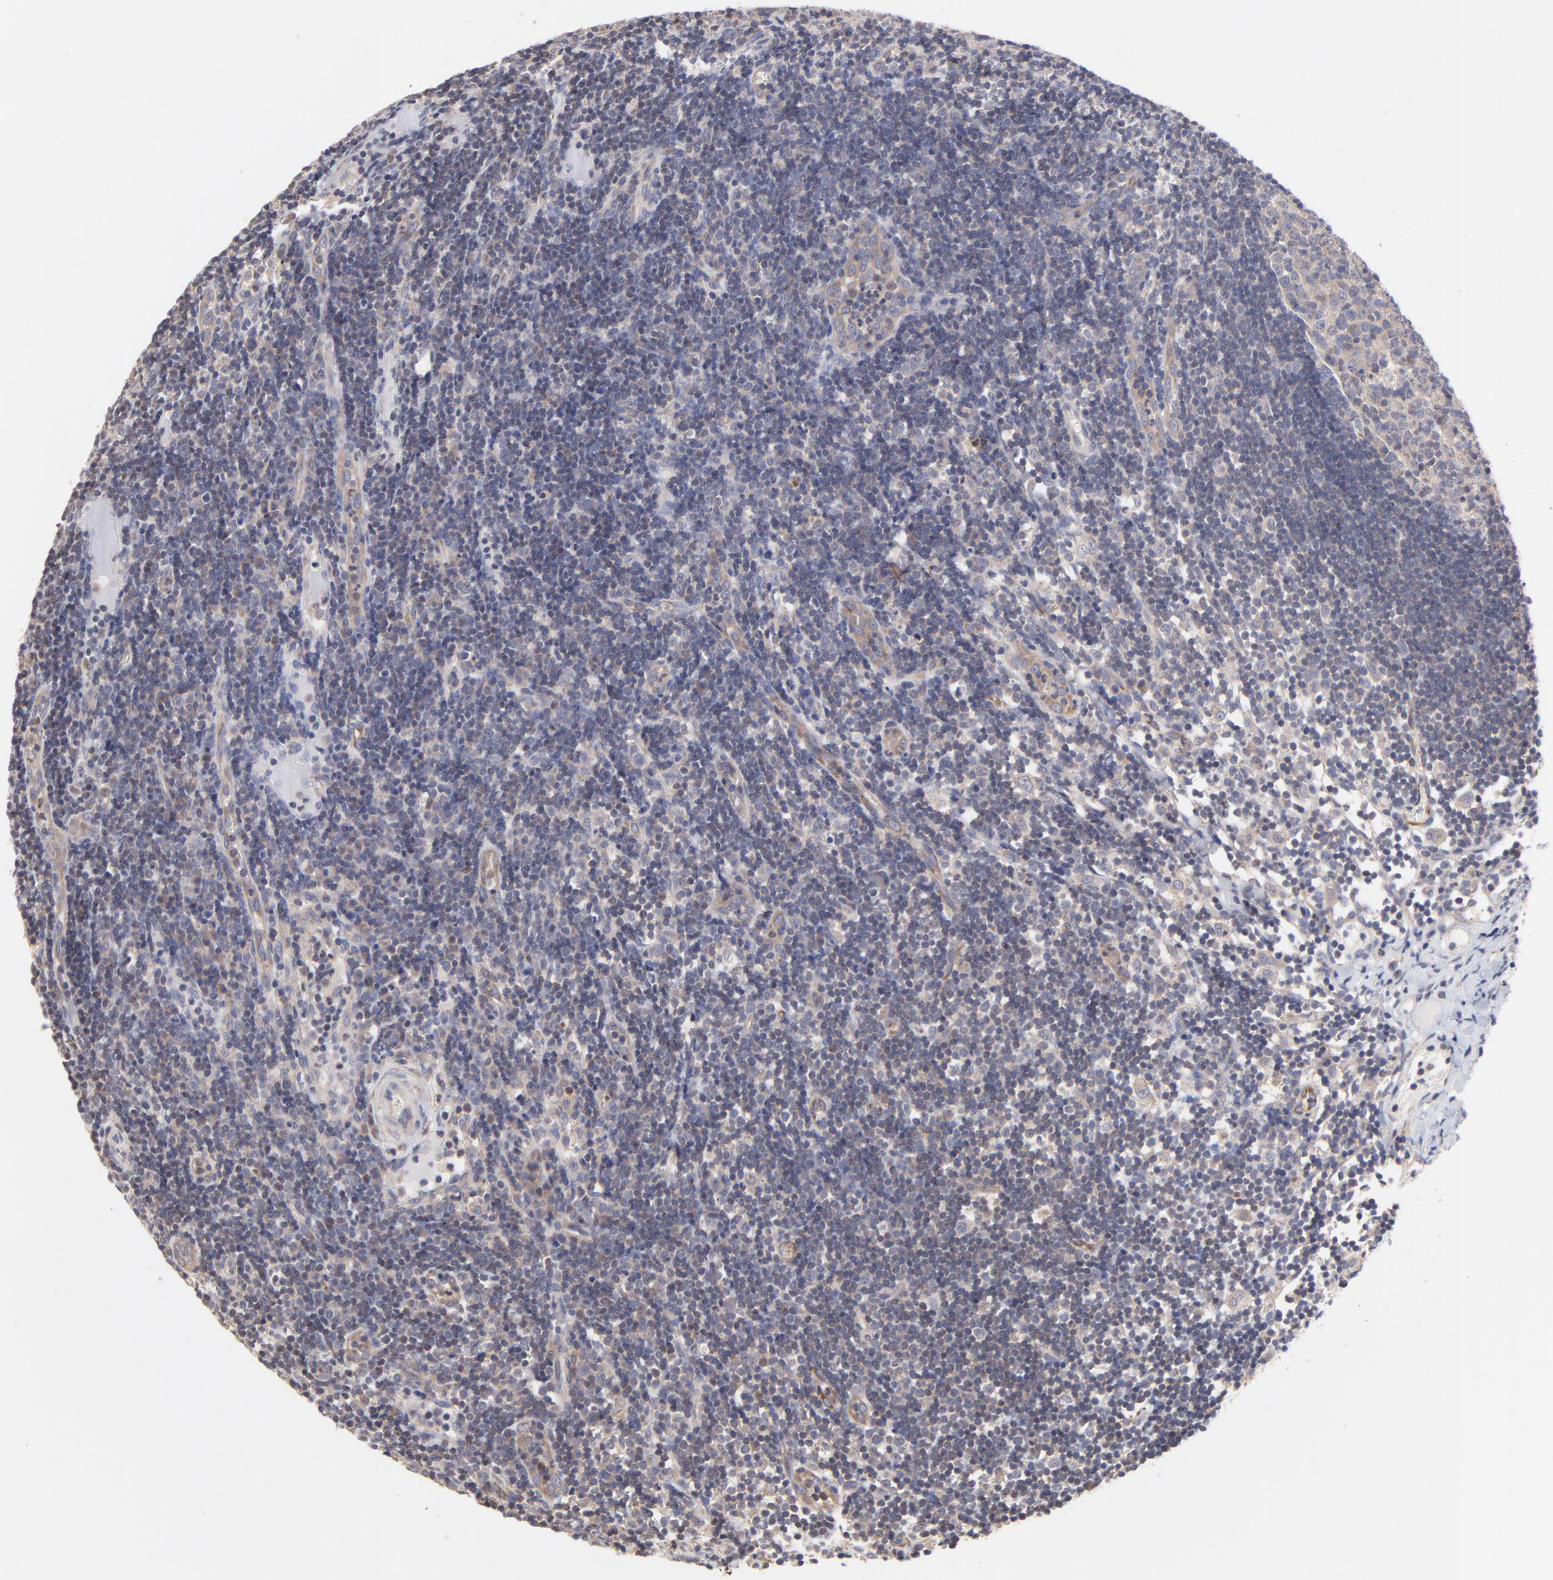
{"staining": {"intensity": "moderate", "quantity": "<25%", "location": "cytoplasmic/membranous"}, "tissue": "lymph node", "cell_type": "Germinal center cells", "image_type": "normal", "snomed": [{"axis": "morphology", "description": "Normal tissue, NOS"}, {"axis": "morphology", "description": "Inflammation, NOS"}, {"axis": "topography", "description": "Lymph node"}, {"axis": "topography", "description": "Salivary gland"}], "caption": "An image showing moderate cytoplasmic/membranous expression in about <25% of germinal center cells in benign lymph node, as visualized by brown immunohistochemical staining.", "gene": "PCMT1", "patient": {"sex": "male", "age": 3}}